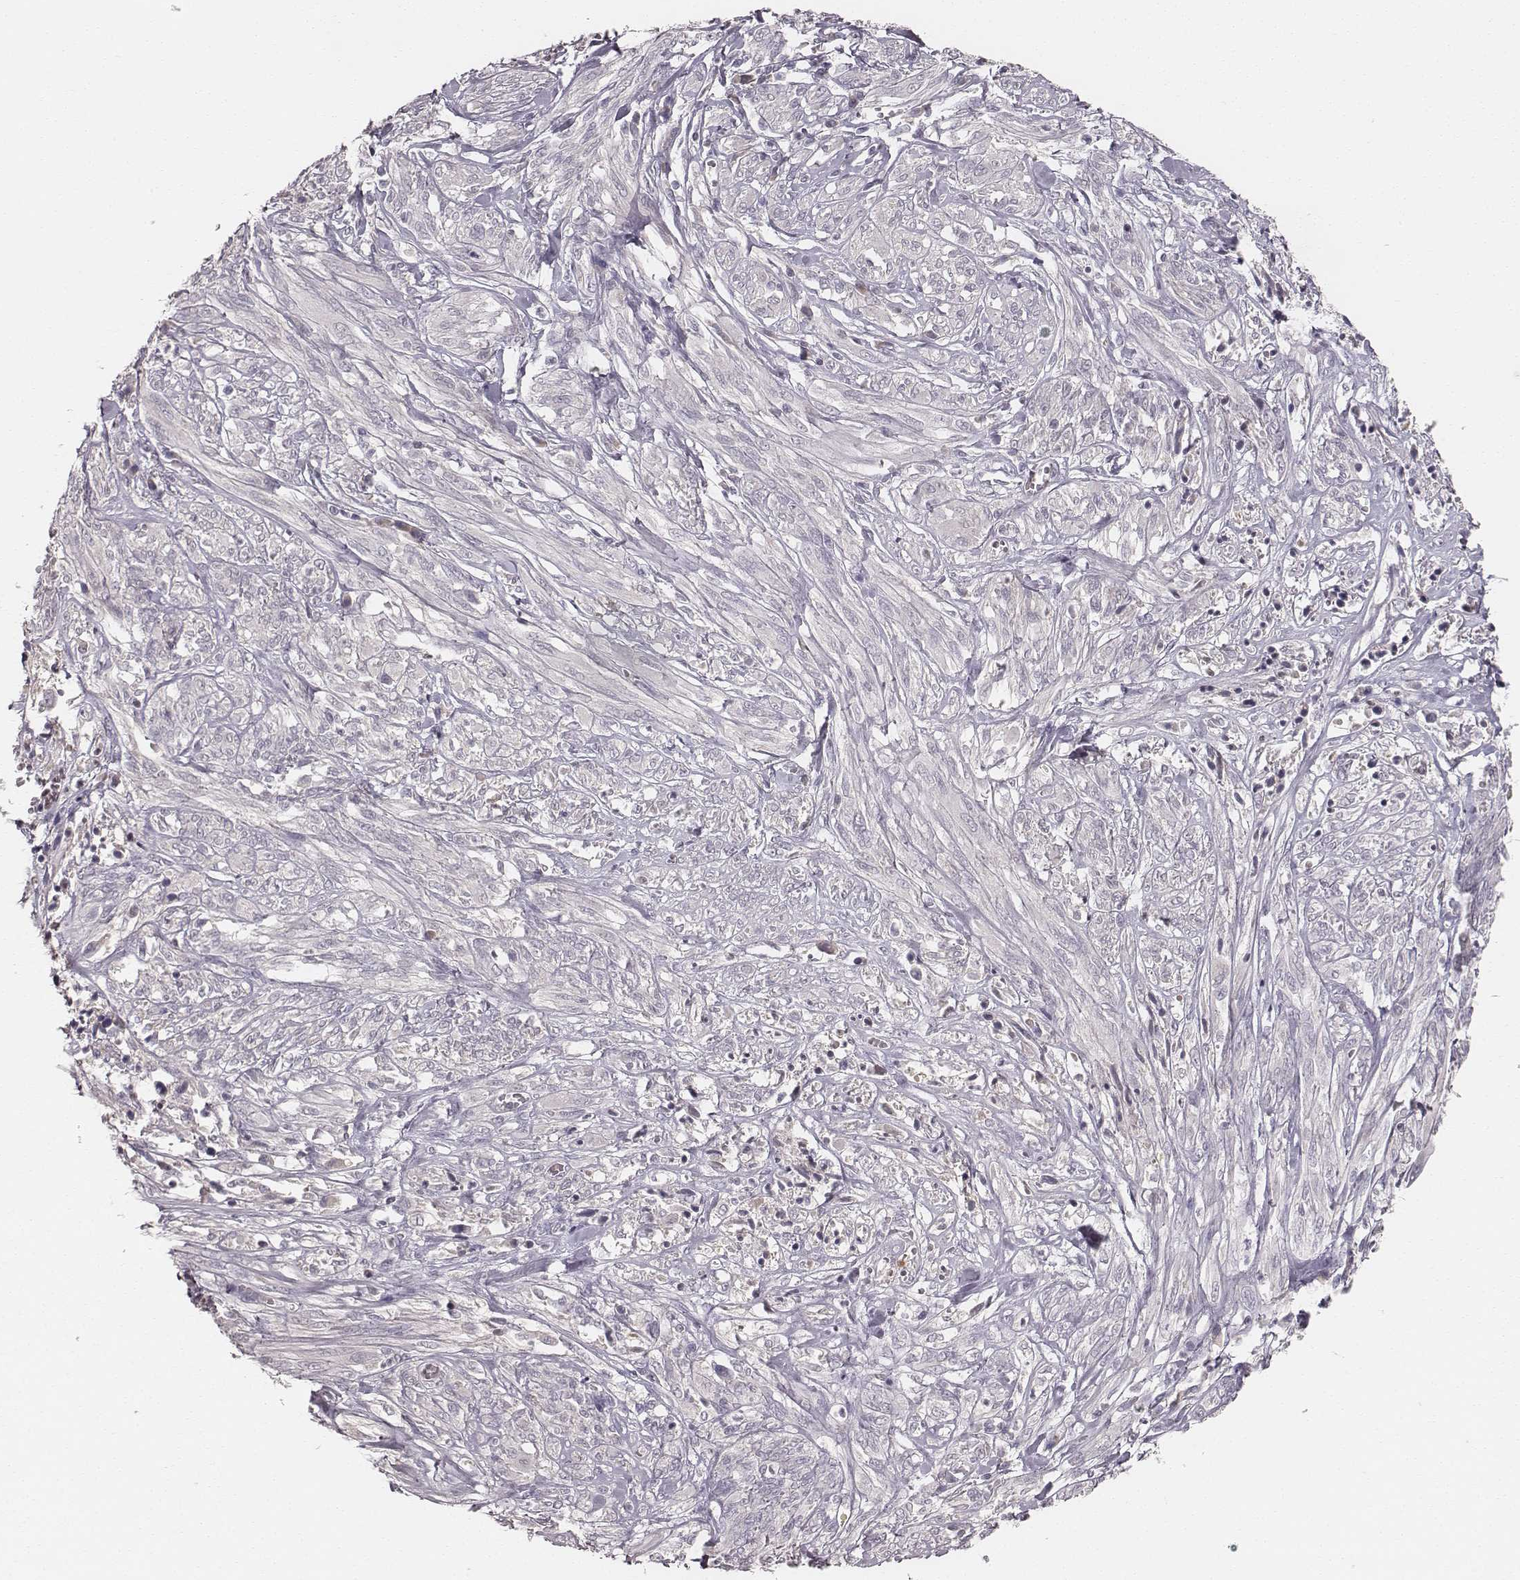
{"staining": {"intensity": "negative", "quantity": "none", "location": "none"}, "tissue": "melanoma", "cell_type": "Tumor cells", "image_type": "cancer", "snomed": [{"axis": "morphology", "description": "Malignant melanoma, NOS"}, {"axis": "topography", "description": "Skin"}], "caption": "Melanoma was stained to show a protein in brown. There is no significant expression in tumor cells.", "gene": "LY6K", "patient": {"sex": "female", "age": 91}}